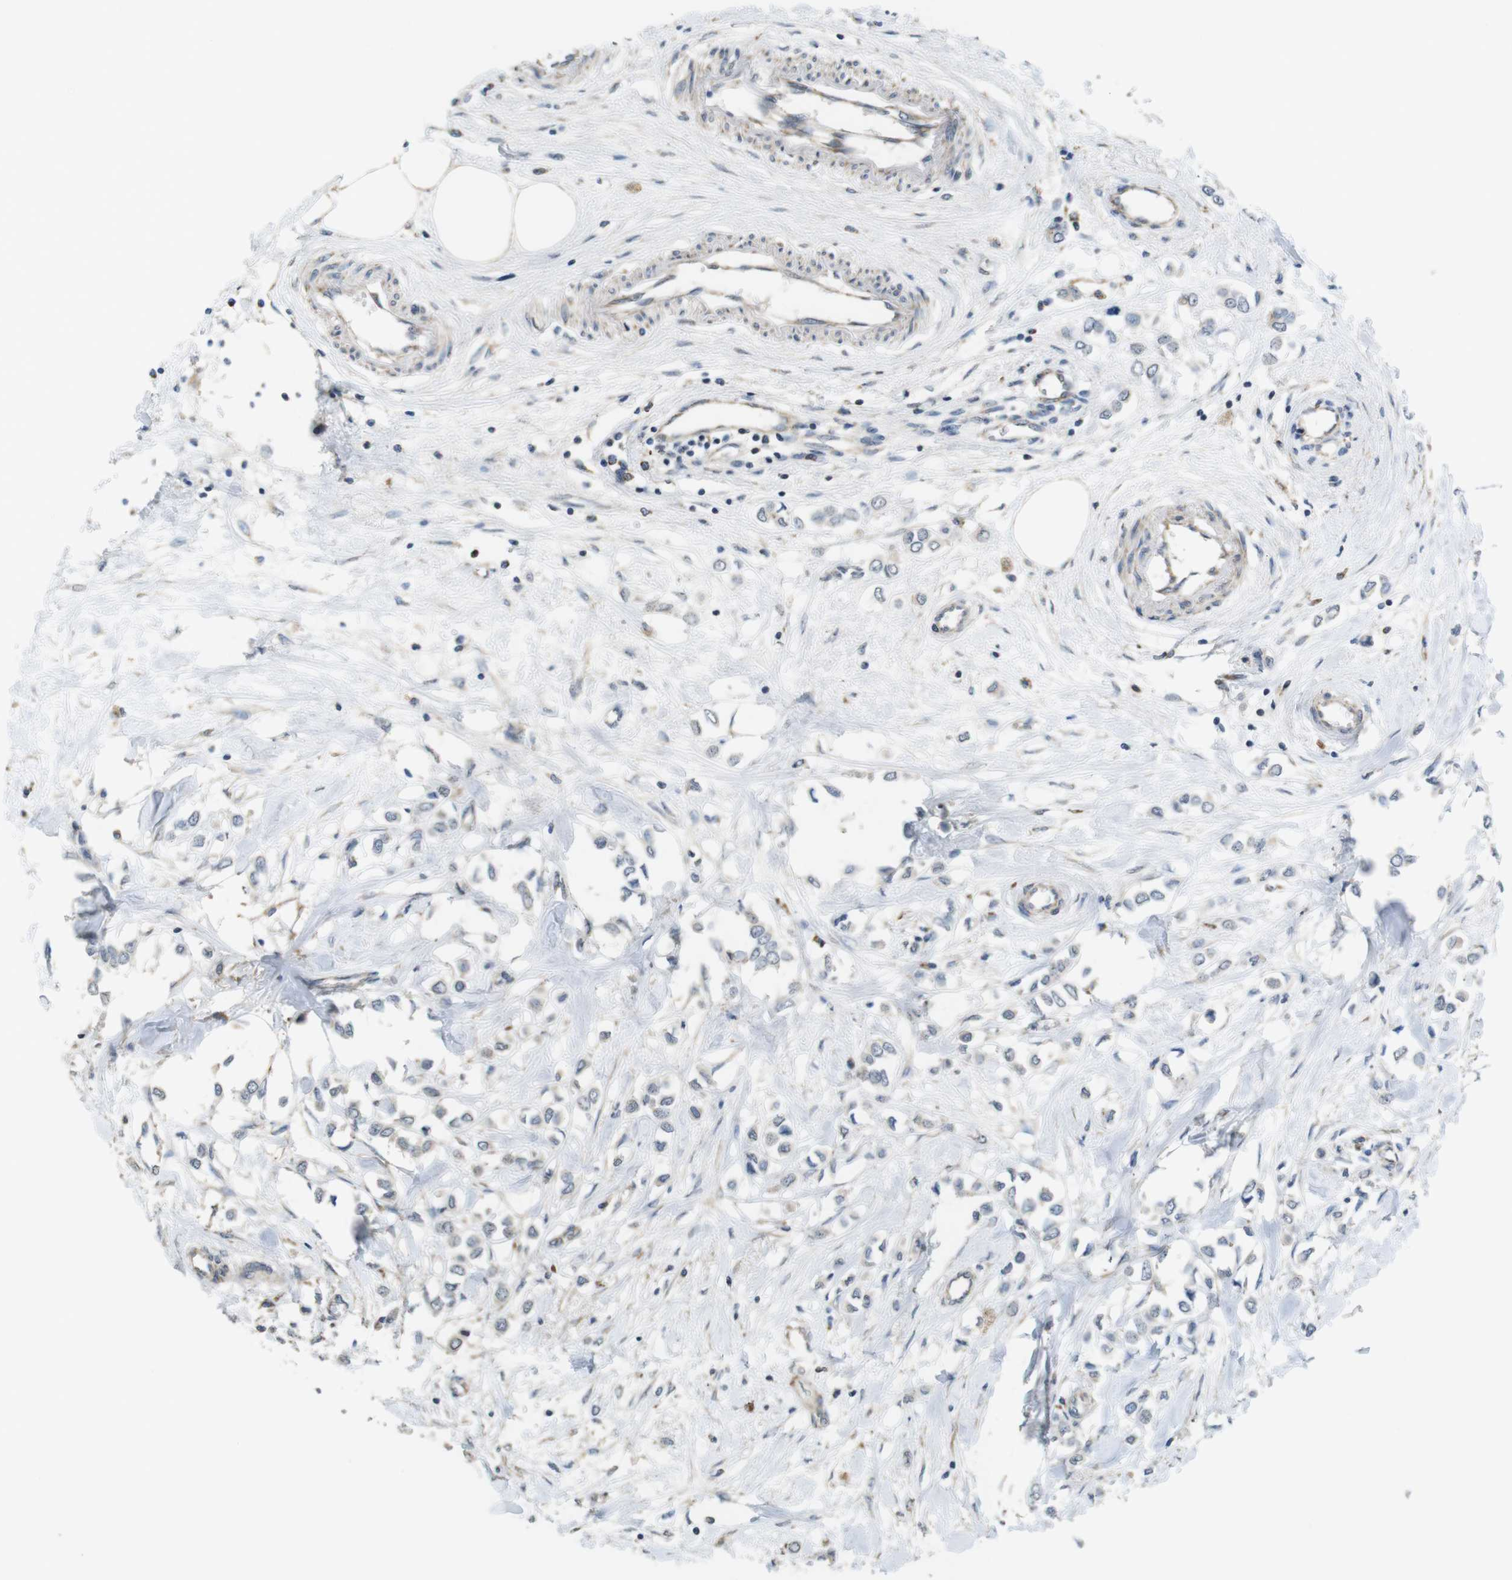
{"staining": {"intensity": "negative", "quantity": "none", "location": "none"}, "tissue": "breast cancer", "cell_type": "Tumor cells", "image_type": "cancer", "snomed": [{"axis": "morphology", "description": "Lobular carcinoma"}, {"axis": "topography", "description": "Breast"}], "caption": "The histopathology image shows no significant staining in tumor cells of breast cancer (lobular carcinoma). (DAB IHC visualized using brightfield microscopy, high magnification).", "gene": "CALHM2", "patient": {"sex": "female", "age": 51}}